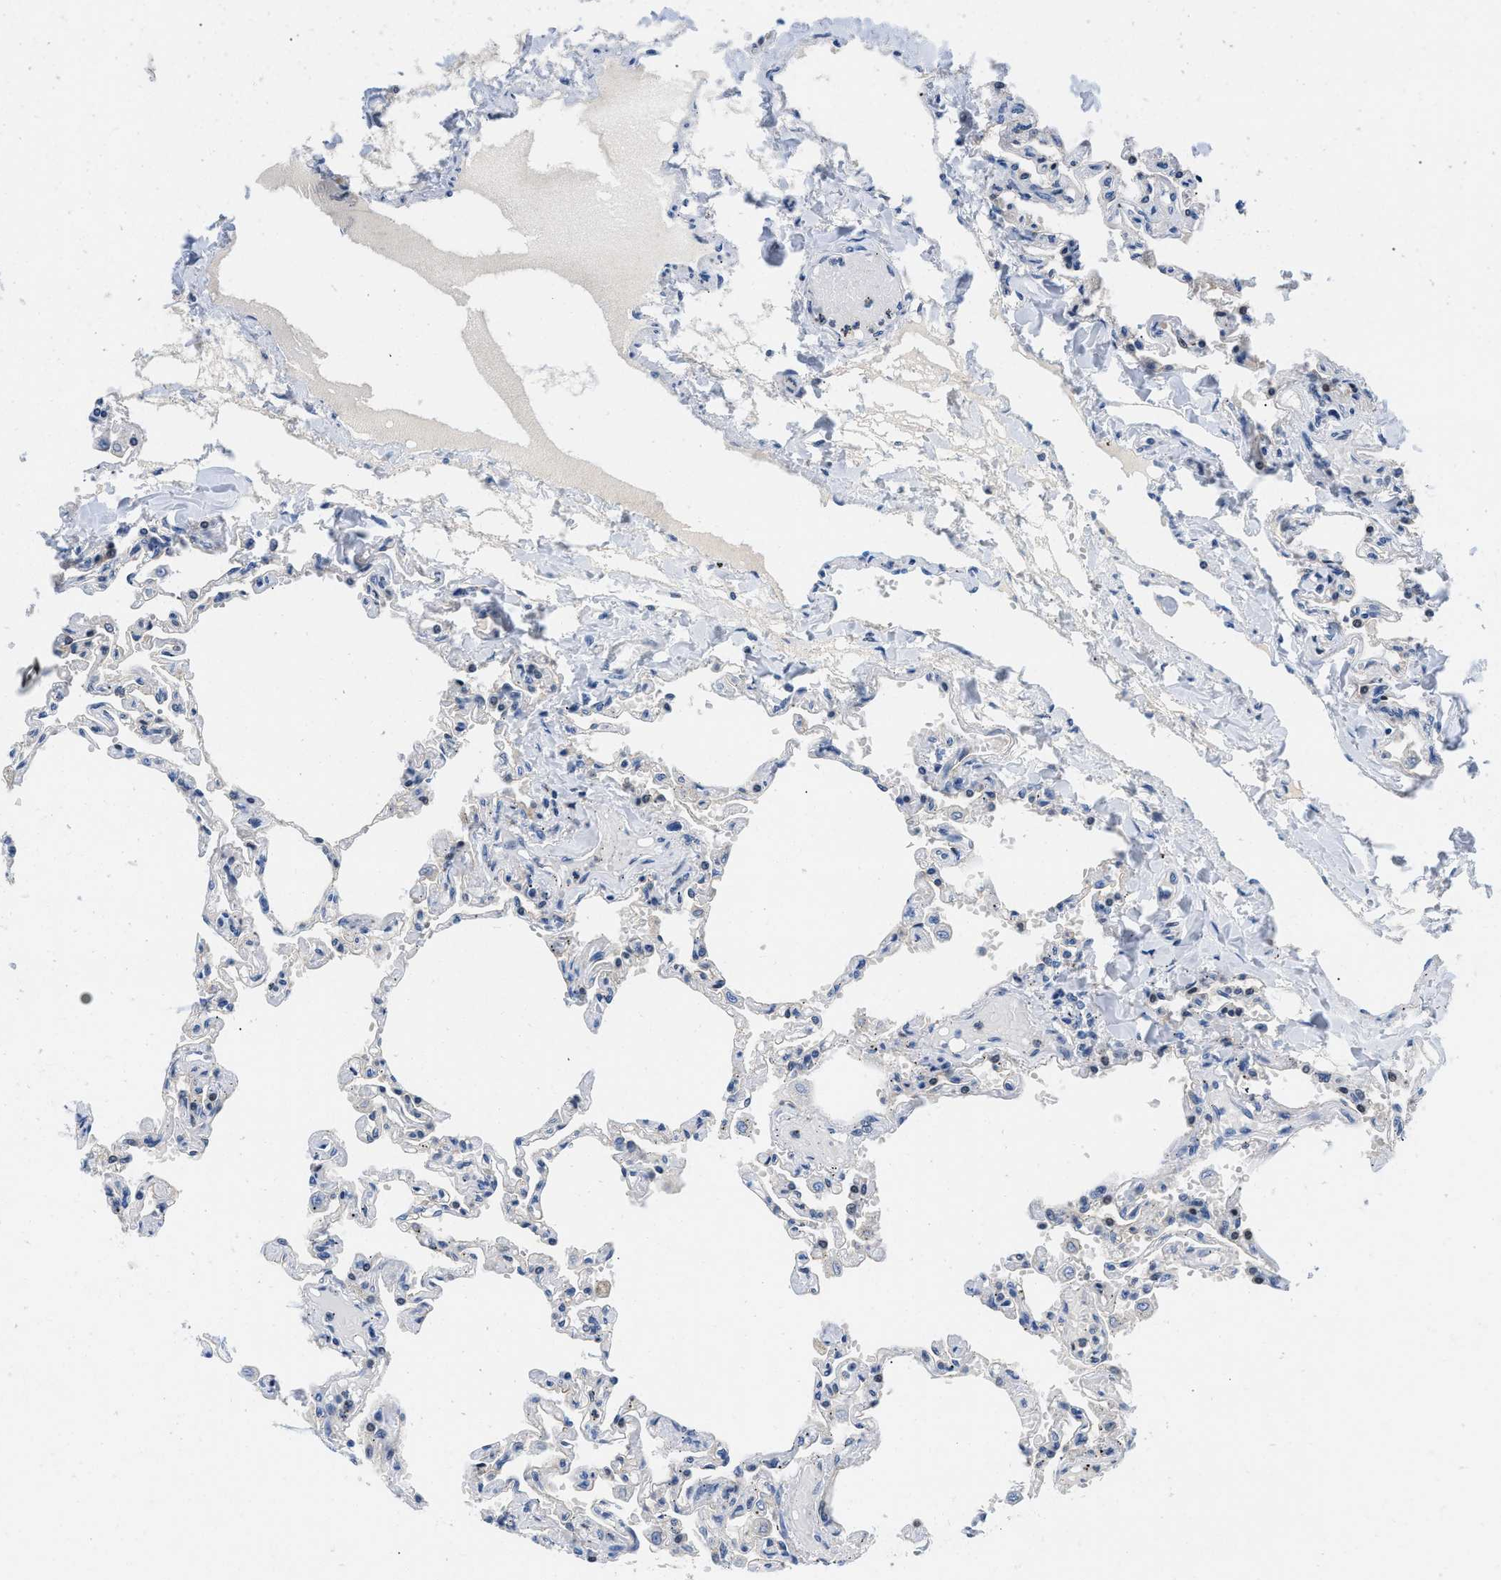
{"staining": {"intensity": "negative", "quantity": "none", "location": "none"}, "tissue": "lung", "cell_type": "Alveolar cells", "image_type": "normal", "snomed": [{"axis": "morphology", "description": "Normal tissue, NOS"}, {"axis": "topography", "description": "Lung"}], "caption": "IHC of benign human lung exhibits no positivity in alveolar cells. (DAB IHC, high magnification).", "gene": "IKBKE", "patient": {"sex": "male", "age": 21}}